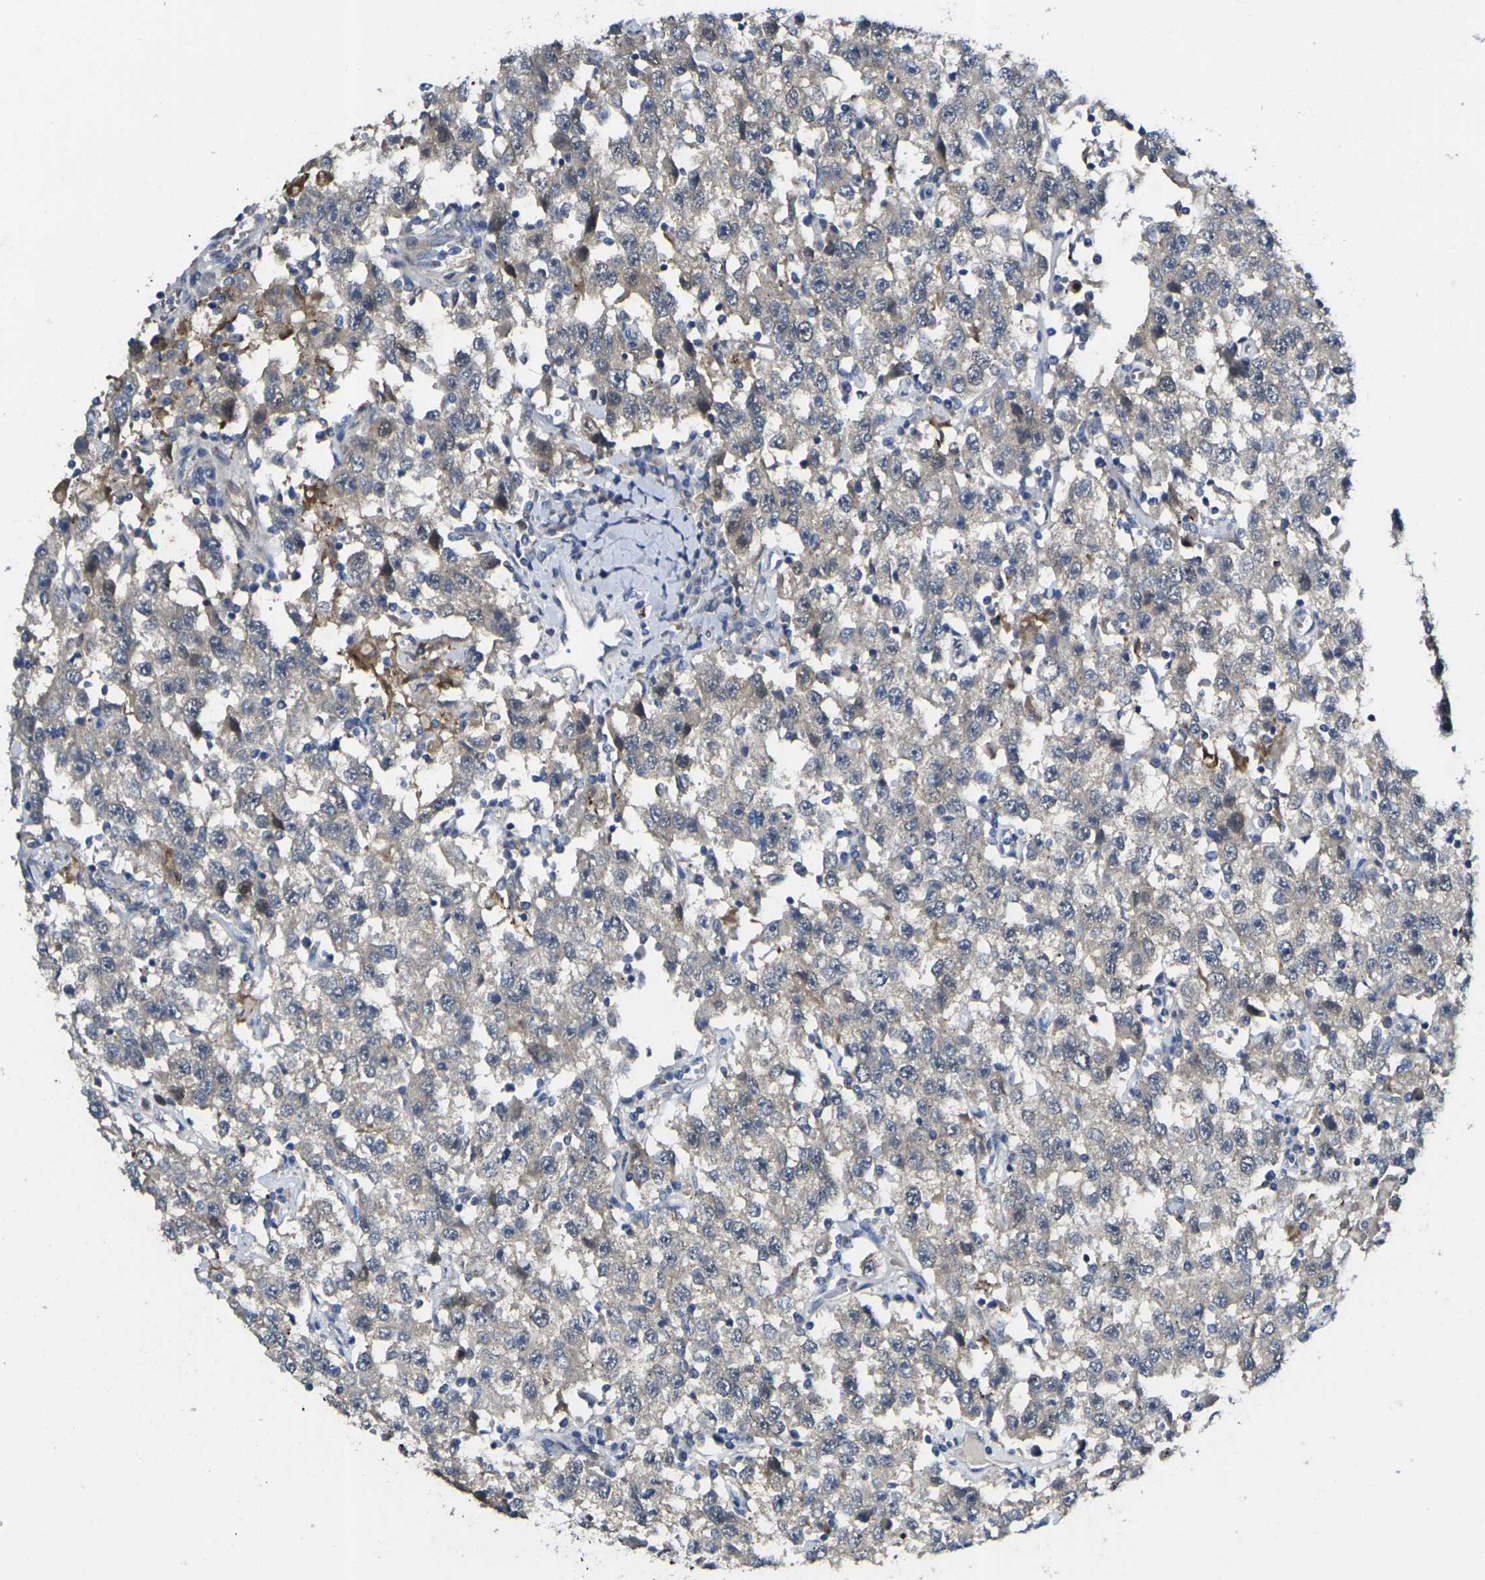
{"staining": {"intensity": "weak", "quantity": ">75%", "location": "cytoplasmic/membranous"}, "tissue": "testis cancer", "cell_type": "Tumor cells", "image_type": "cancer", "snomed": [{"axis": "morphology", "description": "Seminoma, NOS"}, {"axis": "topography", "description": "Testis"}], "caption": "Seminoma (testis) stained for a protein (brown) displays weak cytoplasmic/membranous positive expression in approximately >75% of tumor cells.", "gene": "GNA12", "patient": {"sex": "male", "age": 41}}